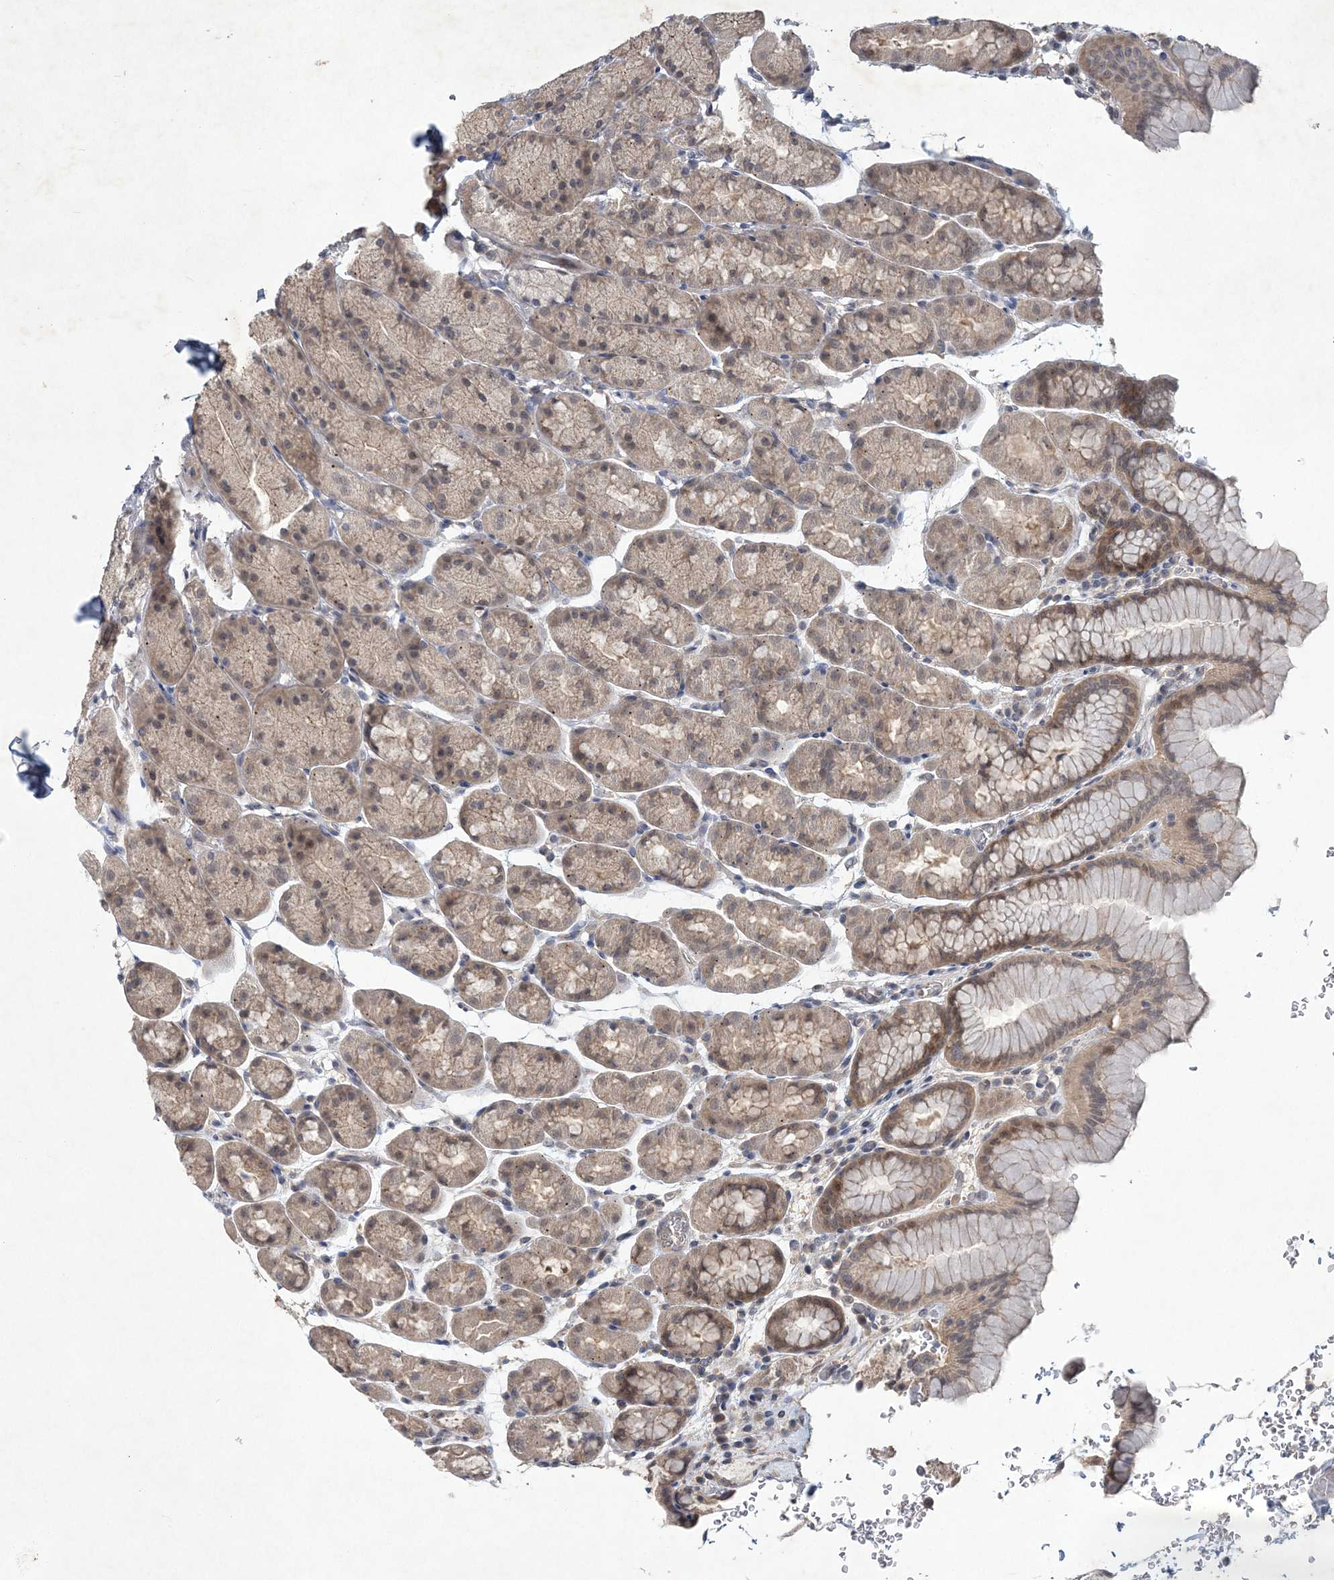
{"staining": {"intensity": "weak", "quantity": ">75%", "location": "cytoplasmic/membranous,nuclear"}, "tissue": "stomach", "cell_type": "Glandular cells", "image_type": "normal", "snomed": [{"axis": "morphology", "description": "Normal tissue, NOS"}, {"axis": "topography", "description": "Stomach"}], "caption": "Glandular cells display weak cytoplasmic/membranous,nuclear positivity in approximately >75% of cells in unremarkable stomach.", "gene": "RNF25", "patient": {"sex": "male", "age": 42}}